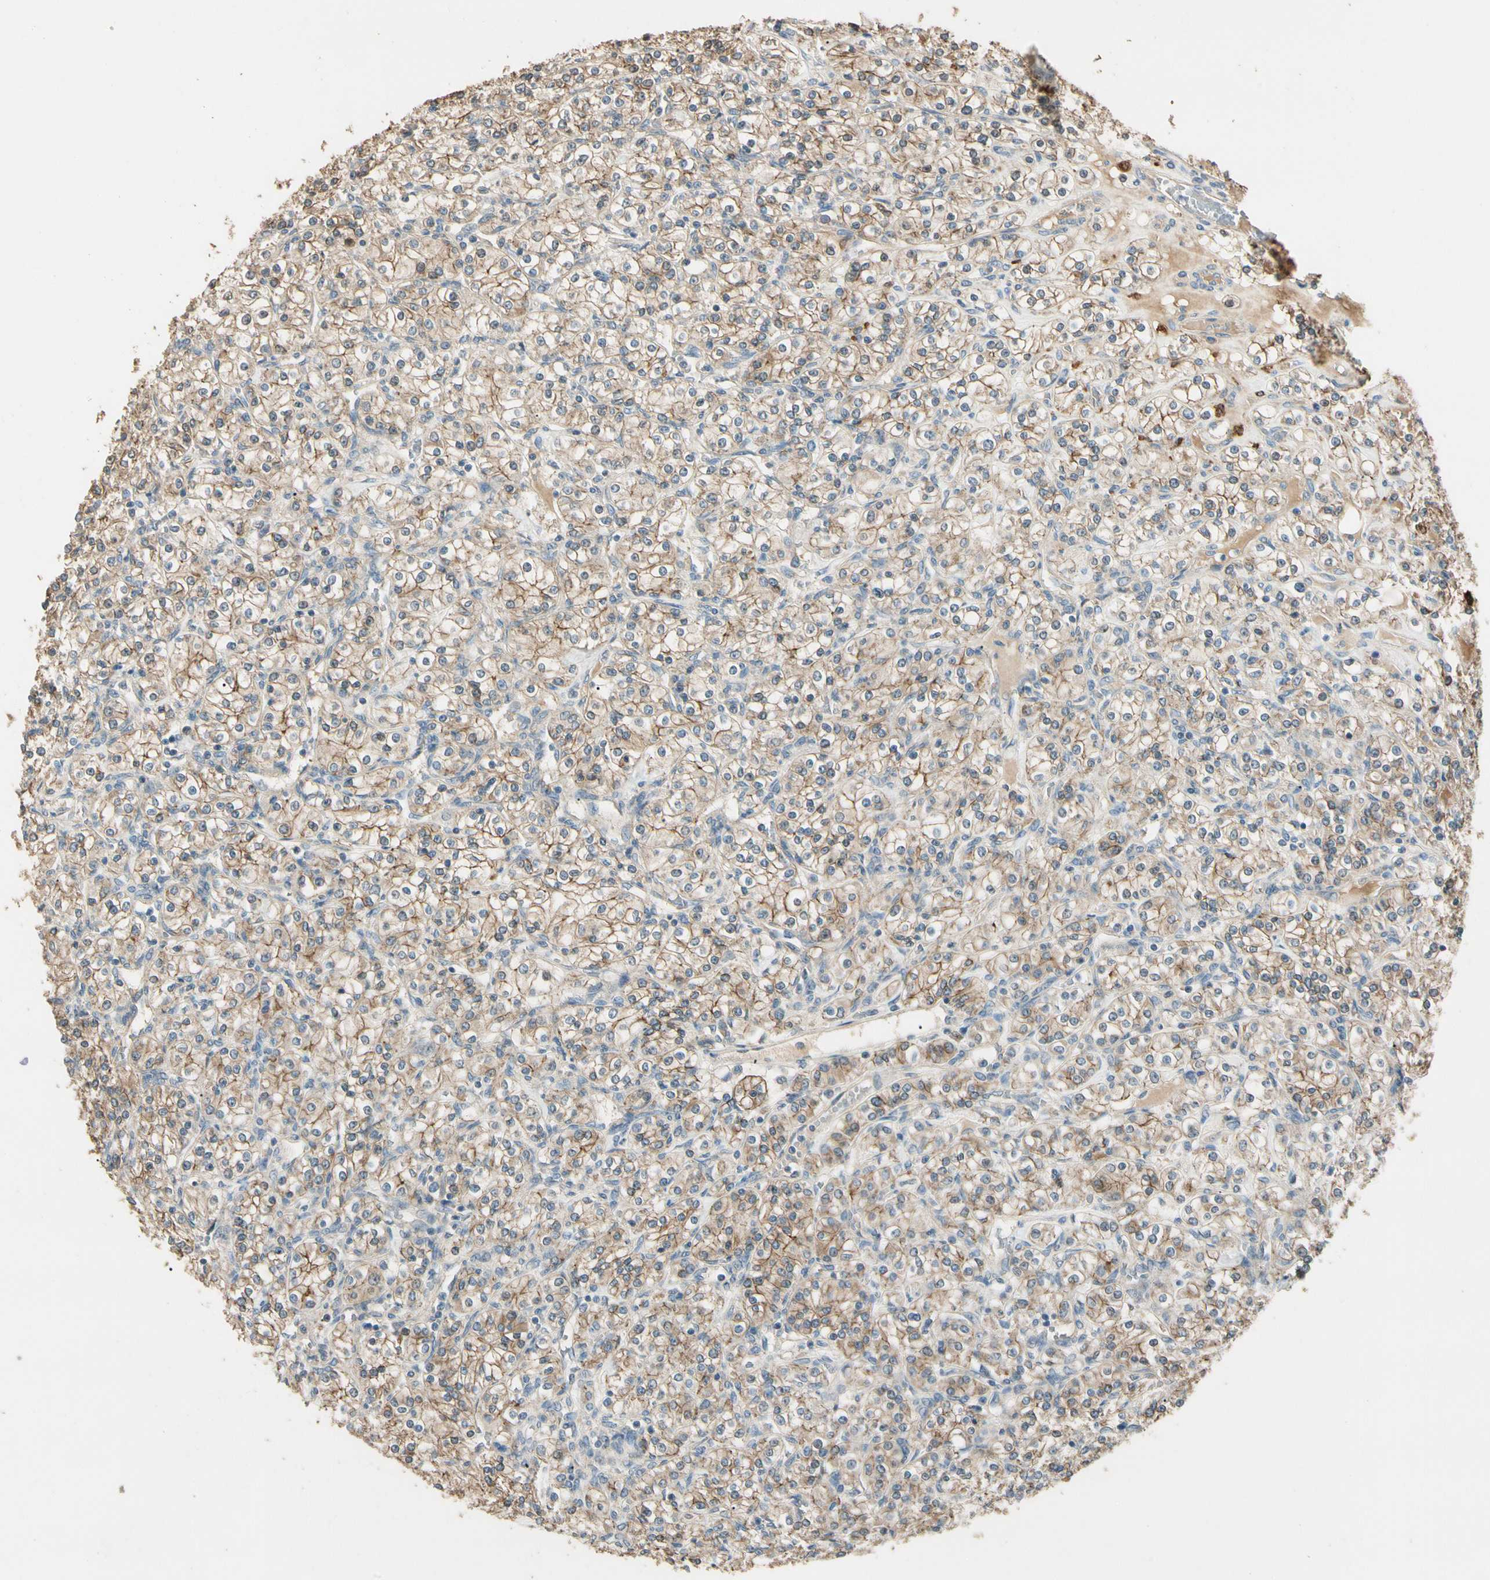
{"staining": {"intensity": "moderate", "quantity": ">75%", "location": "cytoplasmic/membranous"}, "tissue": "renal cancer", "cell_type": "Tumor cells", "image_type": "cancer", "snomed": [{"axis": "morphology", "description": "Adenocarcinoma, NOS"}, {"axis": "topography", "description": "Kidney"}], "caption": "Moderate cytoplasmic/membranous positivity for a protein is identified in about >75% of tumor cells of renal cancer using IHC.", "gene": "CDH6", "patient": {"sex": "male", "age": 77}}